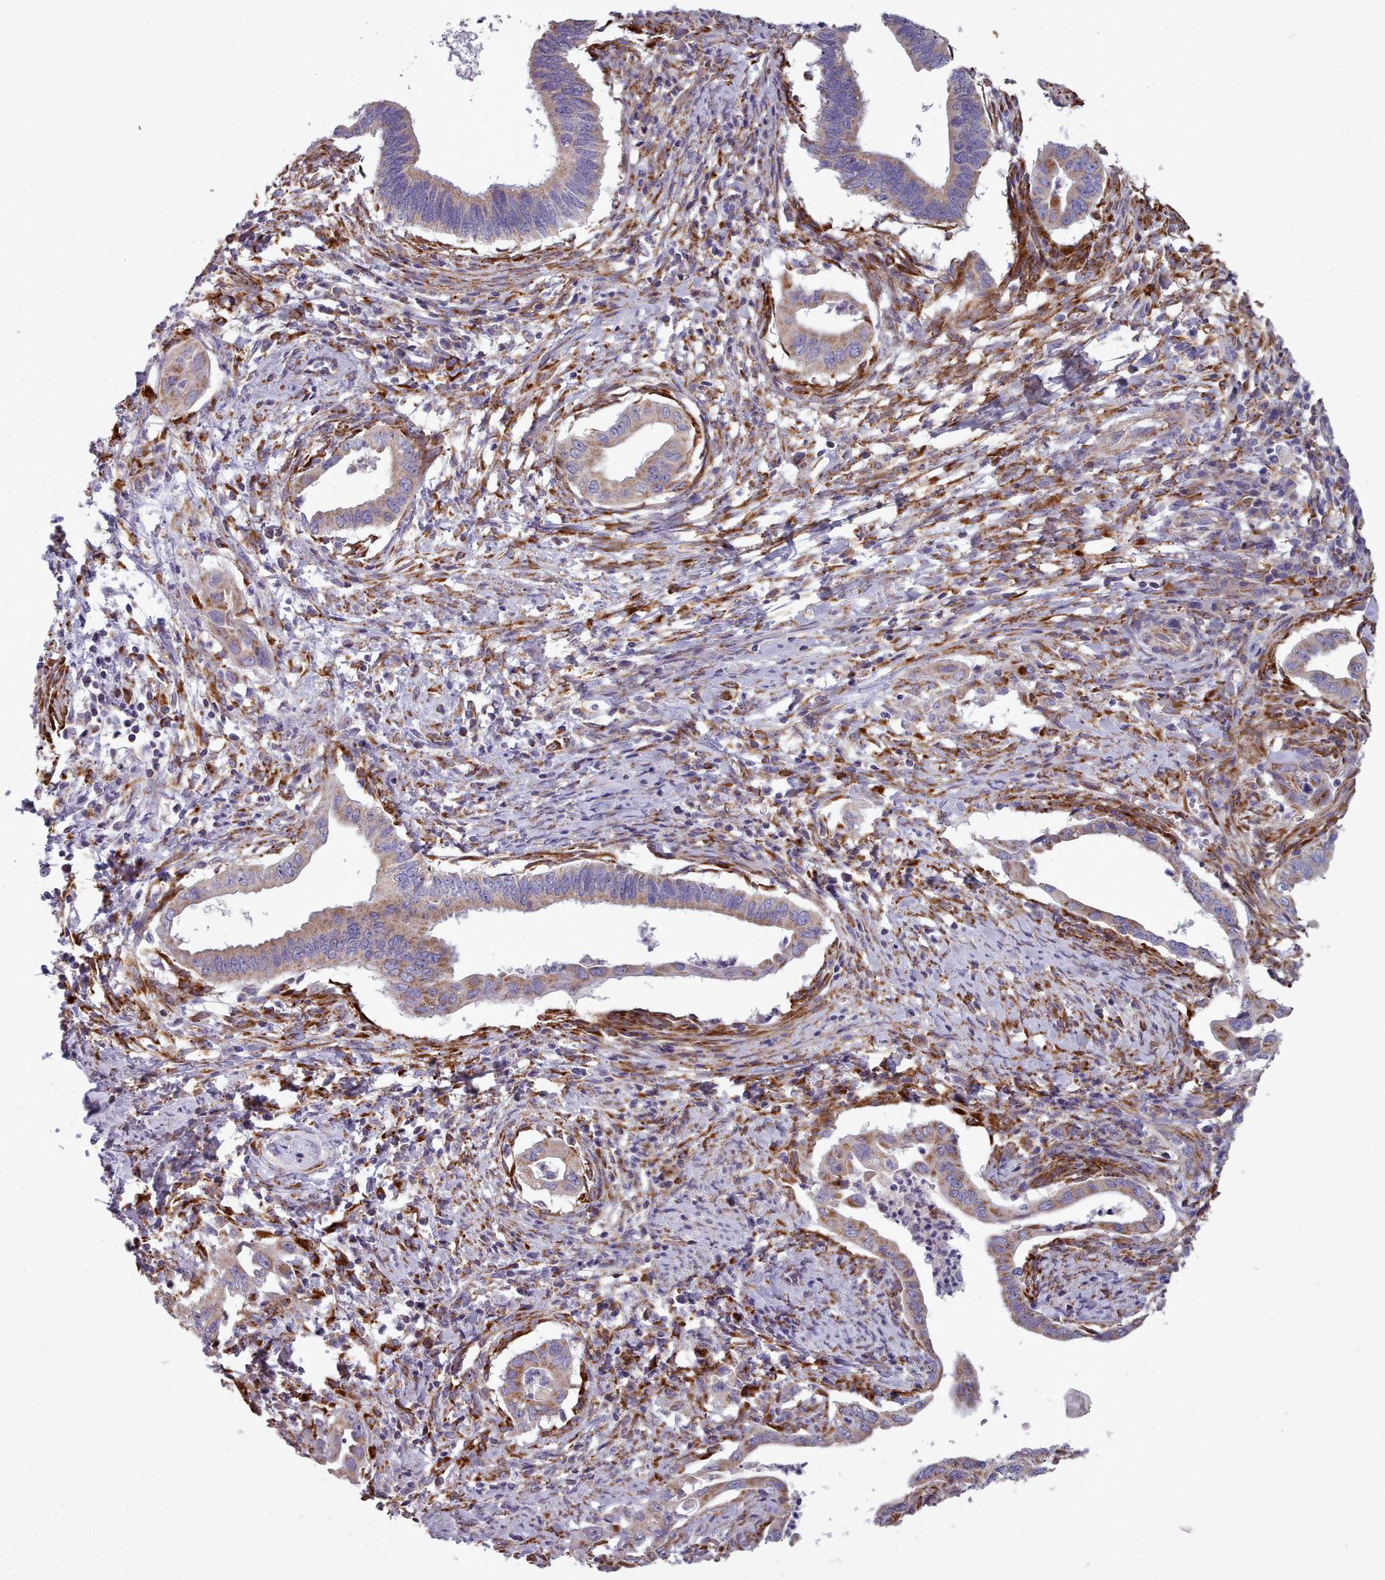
{"staining": {"intensity": "weak", "quantity": "25%-75%", "location": "cytoplasmic/membranous"}, "tissue": "cervical cancer", "cell_type": "Tumor cells", "image_type": "cancer", "snomed": [{"axis": "morphology", "description": "Adenocarcinoma, NOS"}, {"axis": "topography", "description": "Cervix"}], "caption": "This micrograph exhibits IHC staining of cervical adenocarcinoma, with low weak cytoplasmic/membranous positivity in approximately 25%-75% of tumor cells.", "gene": "FKBP10", "patient": {"sex": "female", "age": 42}}